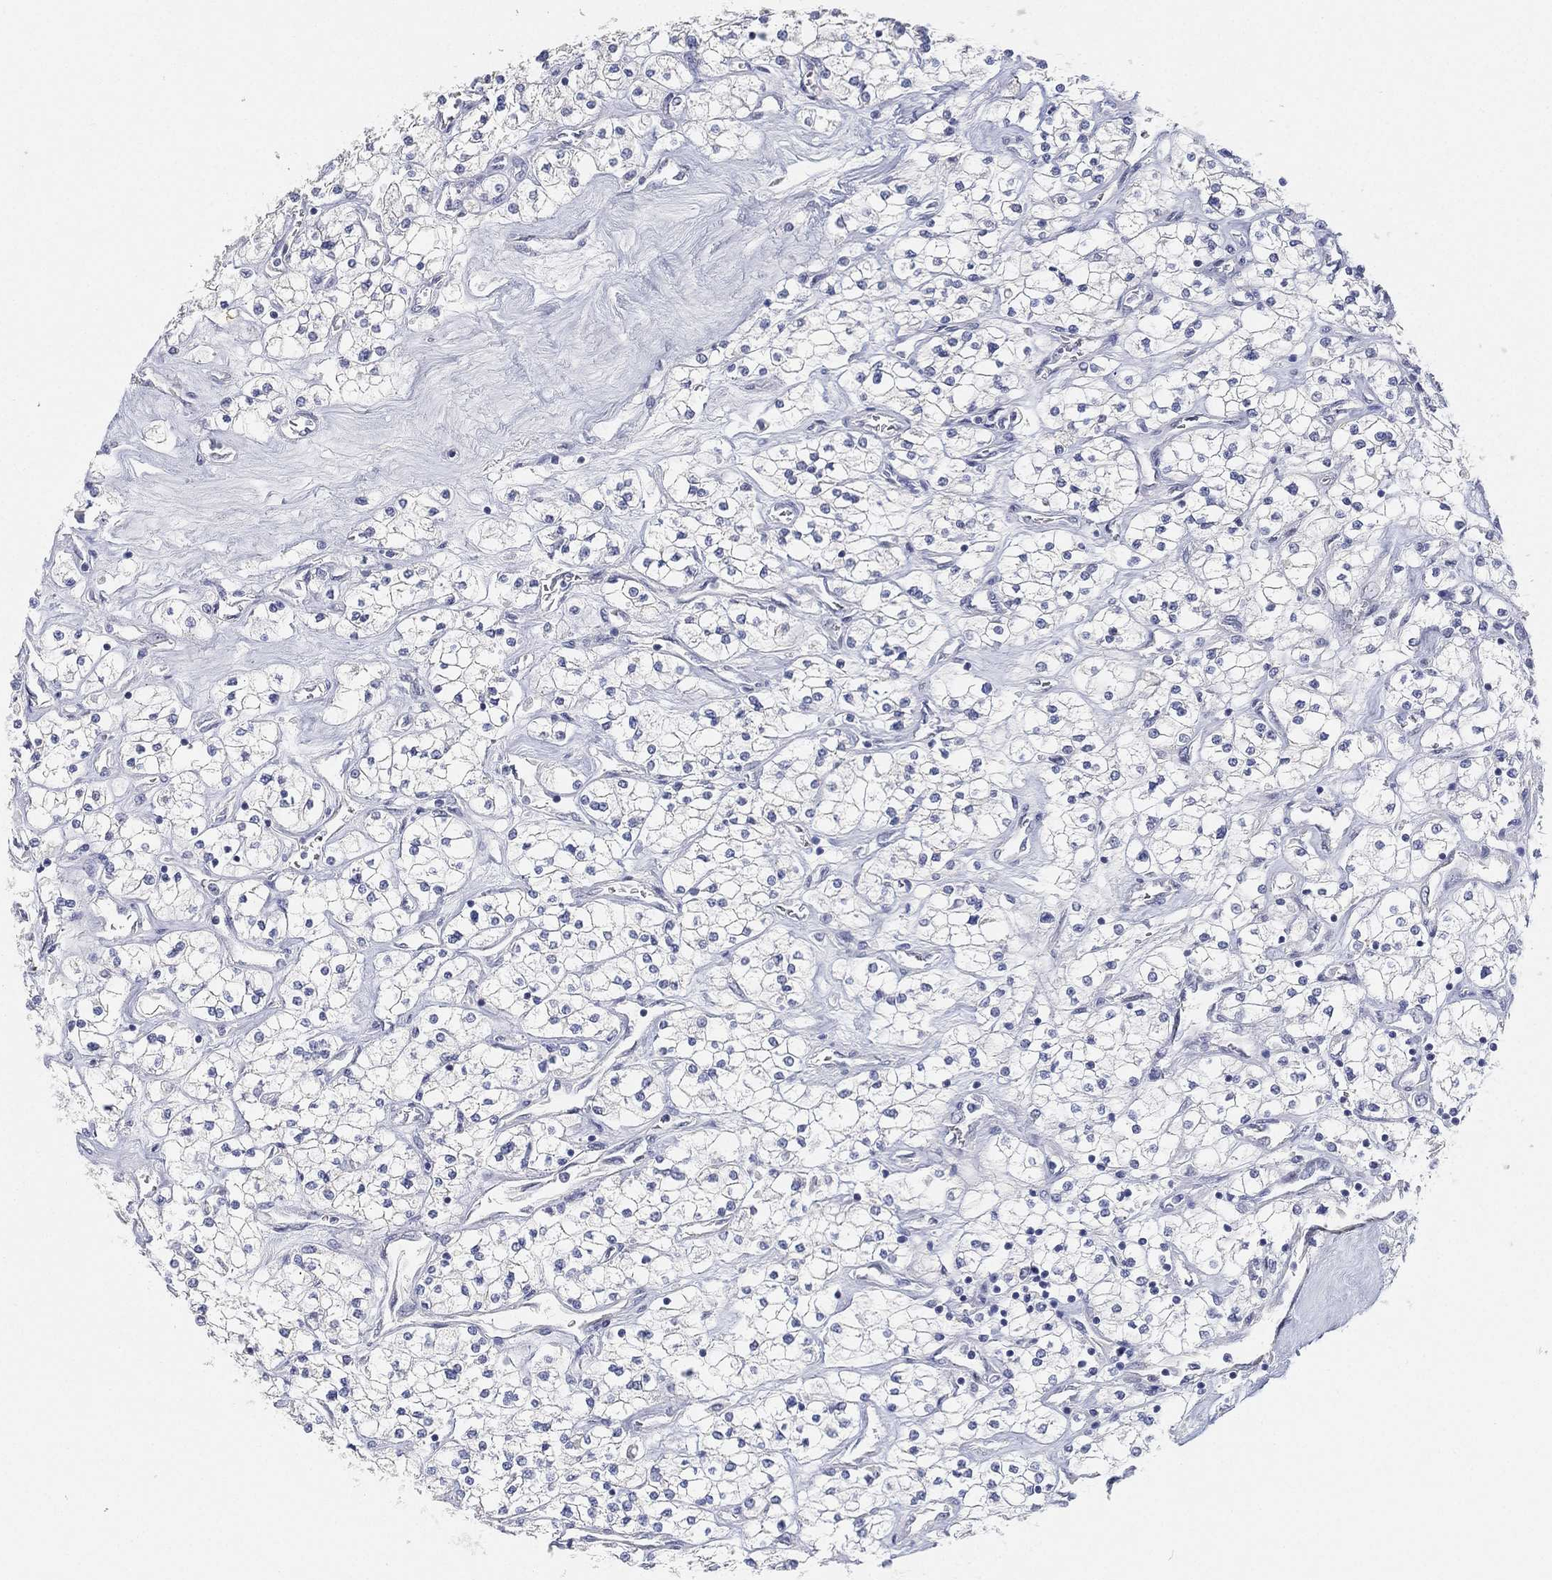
{"staining": {"intensity": "negative", "quantity": "none", "location": "none"}, "tissue": "renal cancer", "cell_type": "Tumor cells", "image_type": "cancer", "snomed": [{"axis": "morphology", "description": "Adenocarcinoma, NOS"}, {"axis": "topography", "description": "Kidney"}], "caption": "Tumor cells show no significant protein expression in renal adenocarcinoma.", "gene": "FAM187B", "patient": {"sex": "male", "age": 80}}